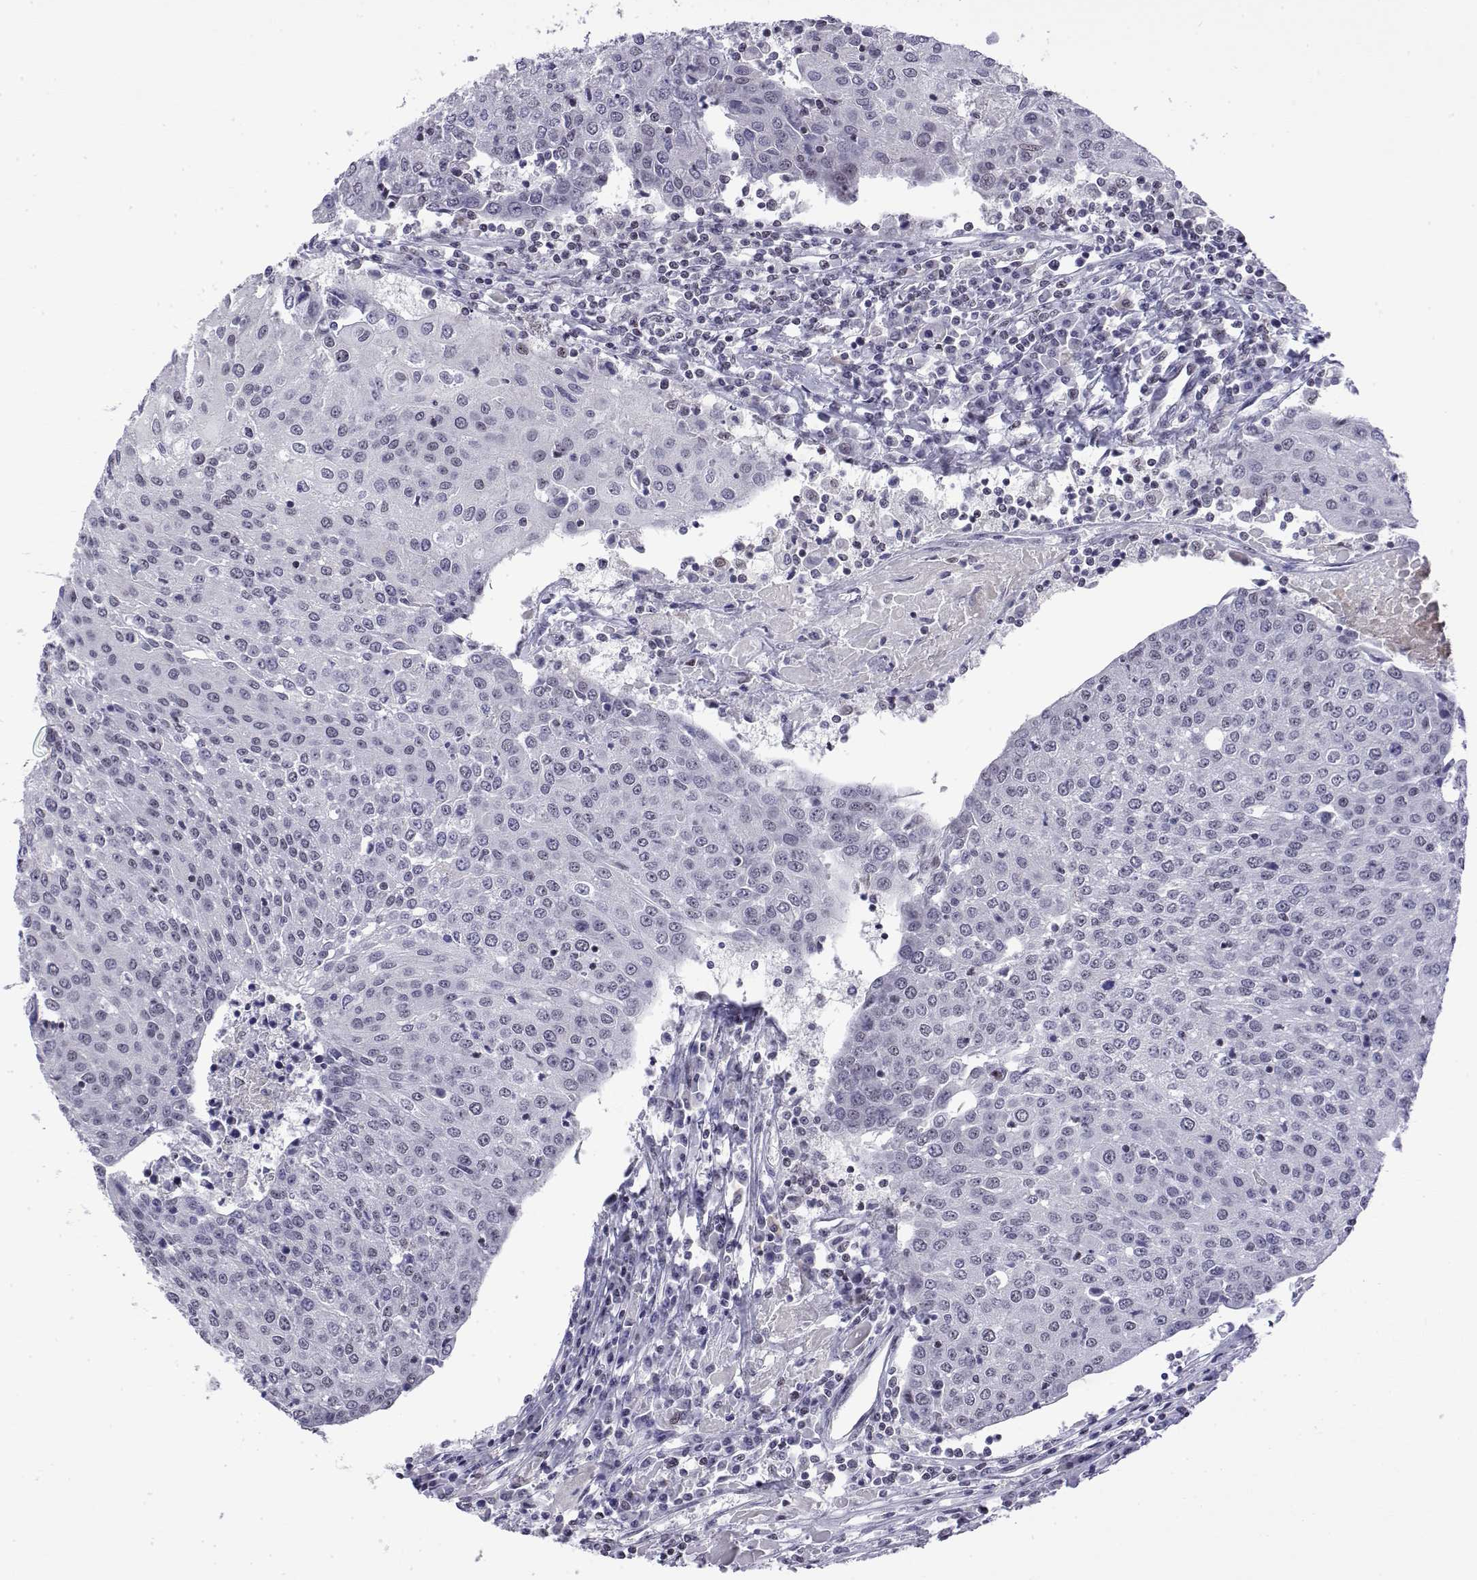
{"staining": {"intensity": "negative", "quantity": "none", "location": "none"}, "tissue": "urothelial cancer", "cell_type": "Tumor cells", "image_type": "cancer", "snomed": [{"axis": "morphology", "description": "Urothelial carcinoma, High grade"}, {"axis": "topography", "description": "Urinary bladder"}], "caption": "This photomicrograph is of high-grade urothelial carcinoma stained with IHC to label a protein in brown with the nuclei are counter-stained blue. There is no positivity in tumor cells.", "gene": "POLDIP3", "patient": {"sex": "female", "age": 85}}